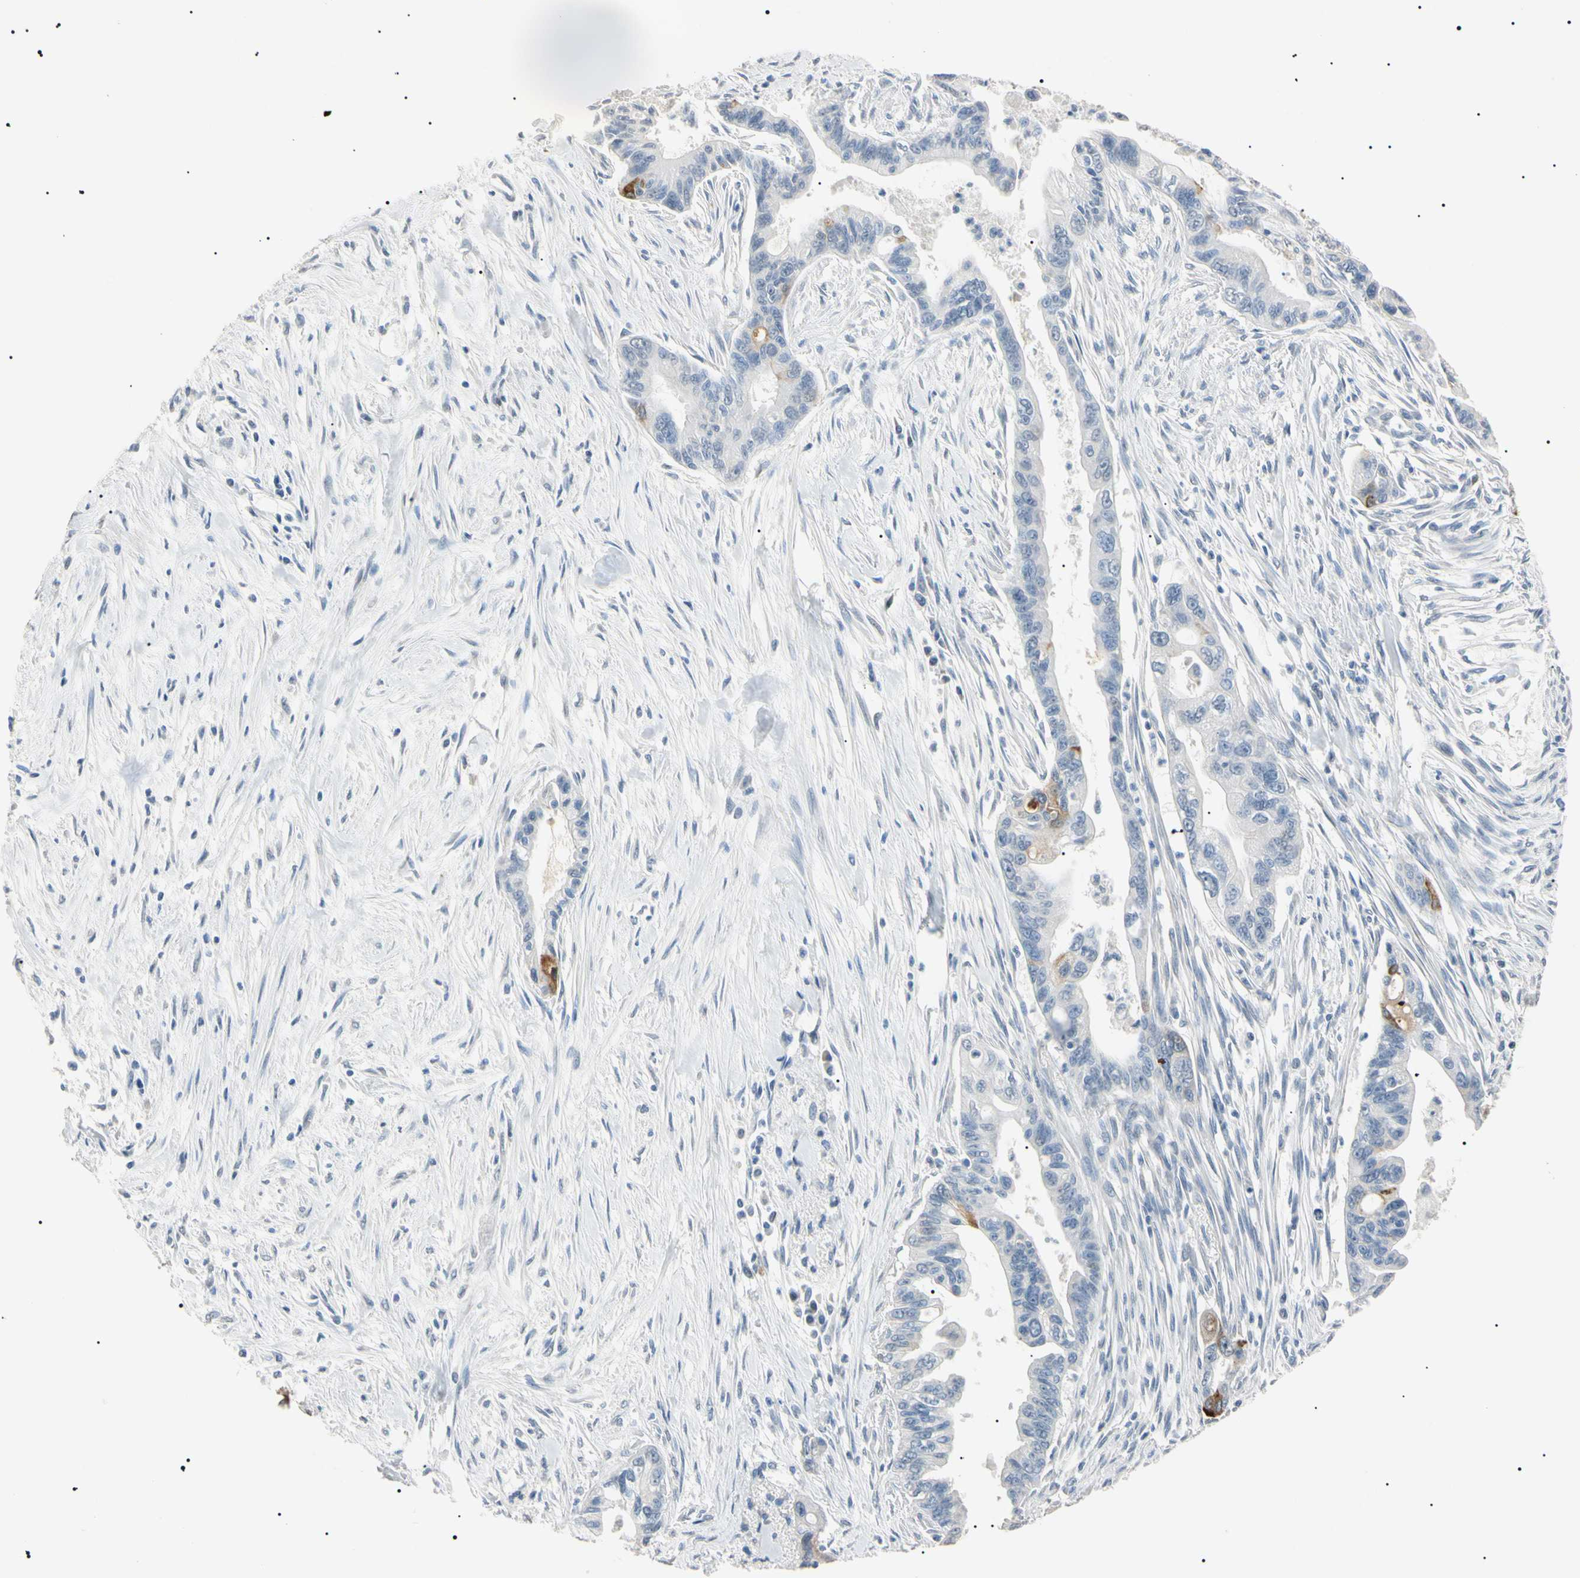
{"staining": {"intensity": "negative", "quantity": "none", "location": "none"}, "tissue": "pancreatic cancer", "cell_type": "Tumor cells", "image_type": "cancer", "snomed": [{"axis": "morphology", "description": "Adenocarcinoma, NOS"}, {"axis": "topography", "description": "Pancreas"}], "caption": "DAB immunohistochemical staining of adenocarcinoma (pancreatic) displays no significant staining in tumor cells. (Stains: DAB IHC with hematoxylin counter stain, Microscopy: brightfield microscopy at high magnification).", "gene": "CGB3", "patient": {"sex": "male", "age": 70}}